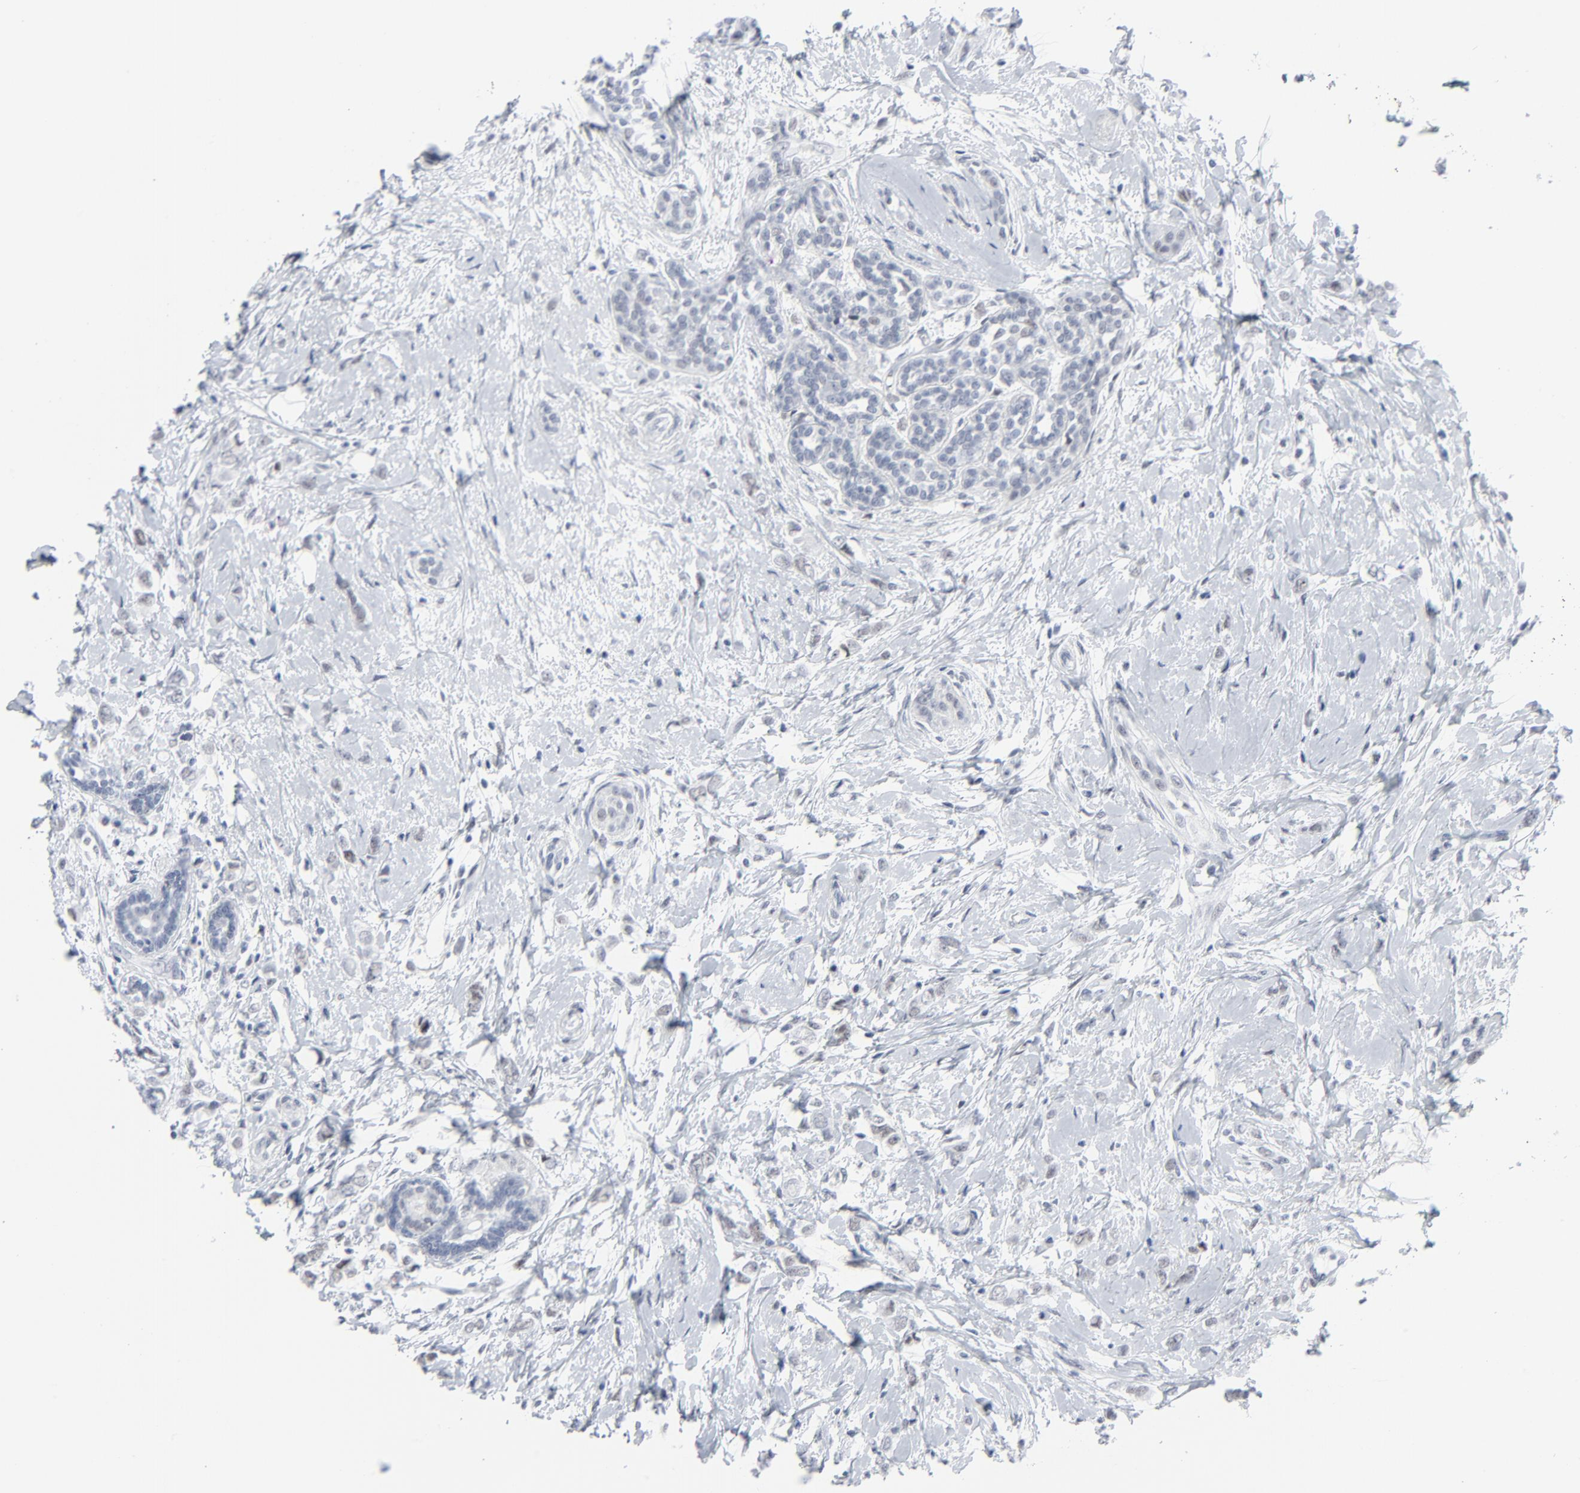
{"staining": {"intensity": "negative", "quantity": "none", "location": "none"}, "tissue": "breast cancer", "cell_type": "Tumor cells", "image_type": "cancer", "snomed": [{"axis": "morphology", "description": "Normal tissue, NOS"}, {"axis": "morphology", "description": "Lobular carcinoma"}, {"axis": "topography", "description": "Breast"}], "caption": "Tumor cells are negative for protein expression in human breast cancer.", "gene": "SIRT1", "patient": {"sex": "female", "age": 47}}